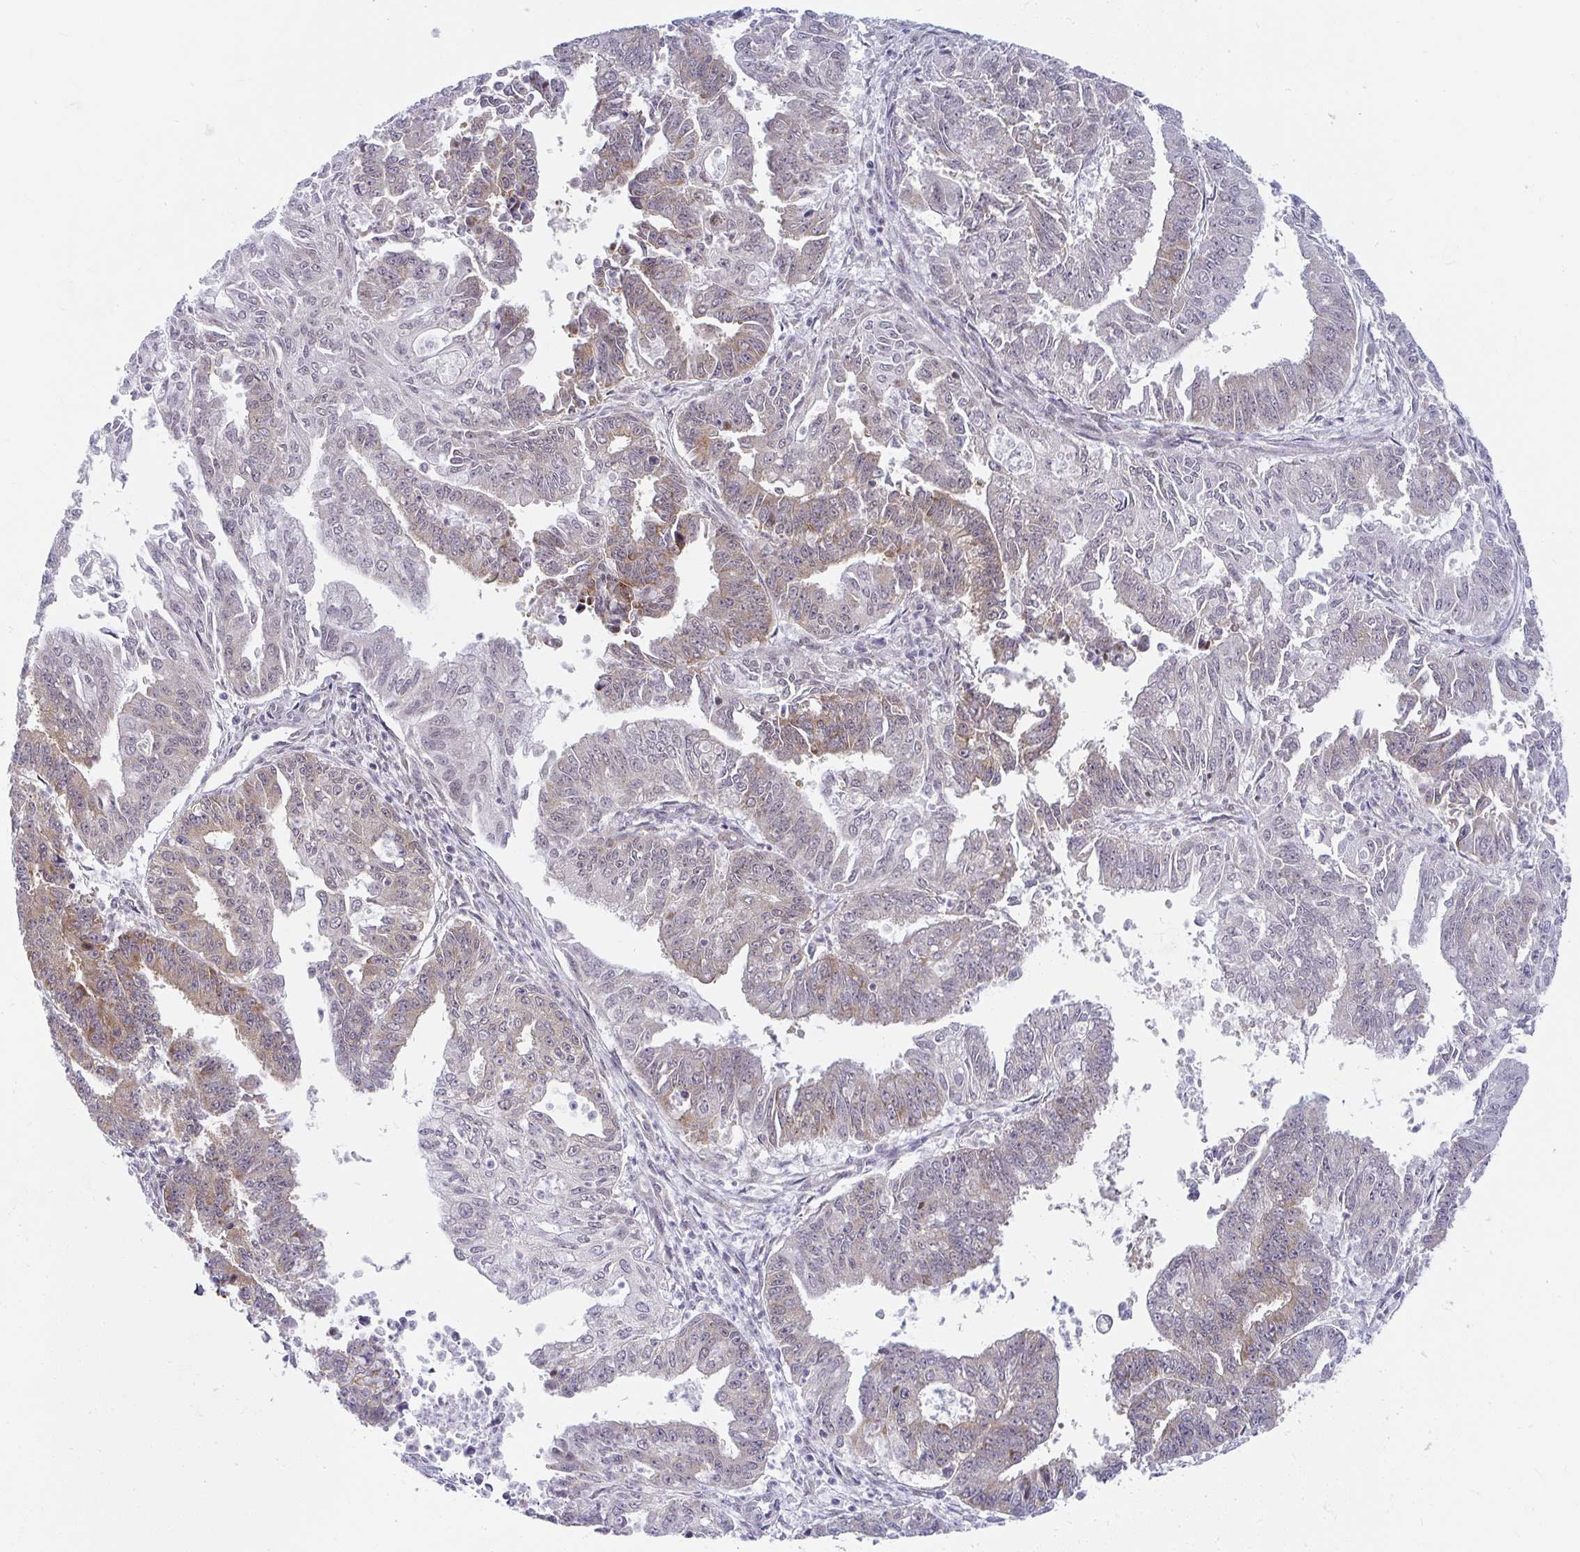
{"staining": {"intensity": "weak", "quantity": "25%-75%", "location": "cytoplasmic/membranous"}, "tissue": "endometrial cancer", "cell_type": "Tumor cells", "image_type": "cancer", "snomed": [{"axis": "morphology", "description": "Adenocarcinoma, NOS"}, {"axis": "topography", "description": "Endometrium"}], "caption": "Immunohistochemical staining of endometrial adenocarcinoma shows low levels of weak cytoplasmic/membranous protein expression in approximately 25%-75% of tumor cells.", "gene": "SYNCRIP", "patient": {"sex": "female", "age": 73}}